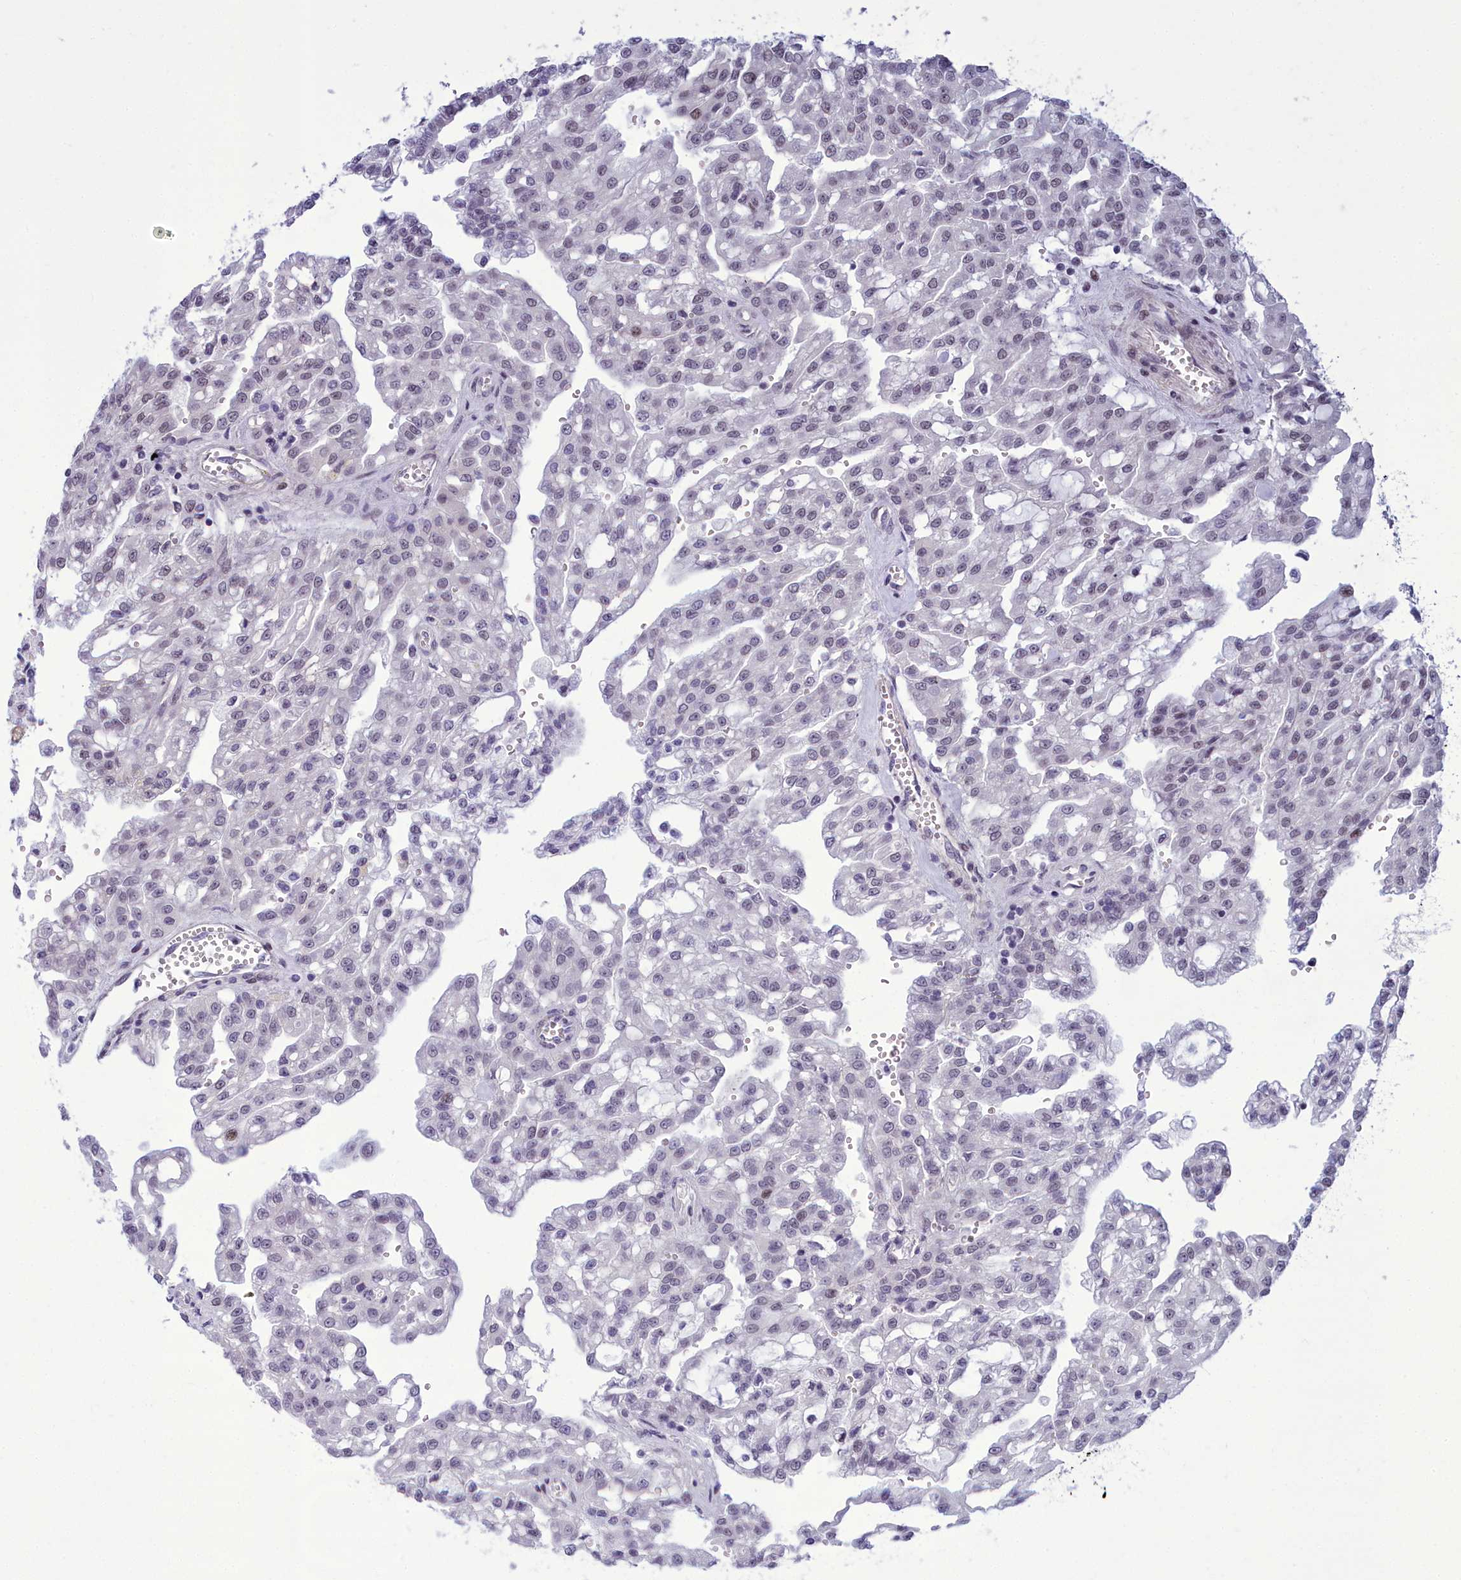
{"staining": {"intensity": "negative", "quantity": "none", "location": "none"}, "tissue": "renal cancer", "cell_type": "Tumor cells", "image_type": "cancer", "snomed": [{"axis": "morphology", "description": "Adenocarcinoma, NOS"}, {"axis": "topography", "description": "Kidney"}], "caption": "Image shows no protein staining in tumor cells of renal cancer tissue.", "gene": "CEACAM19", "patient": {"sex": "male", "age": 63}}